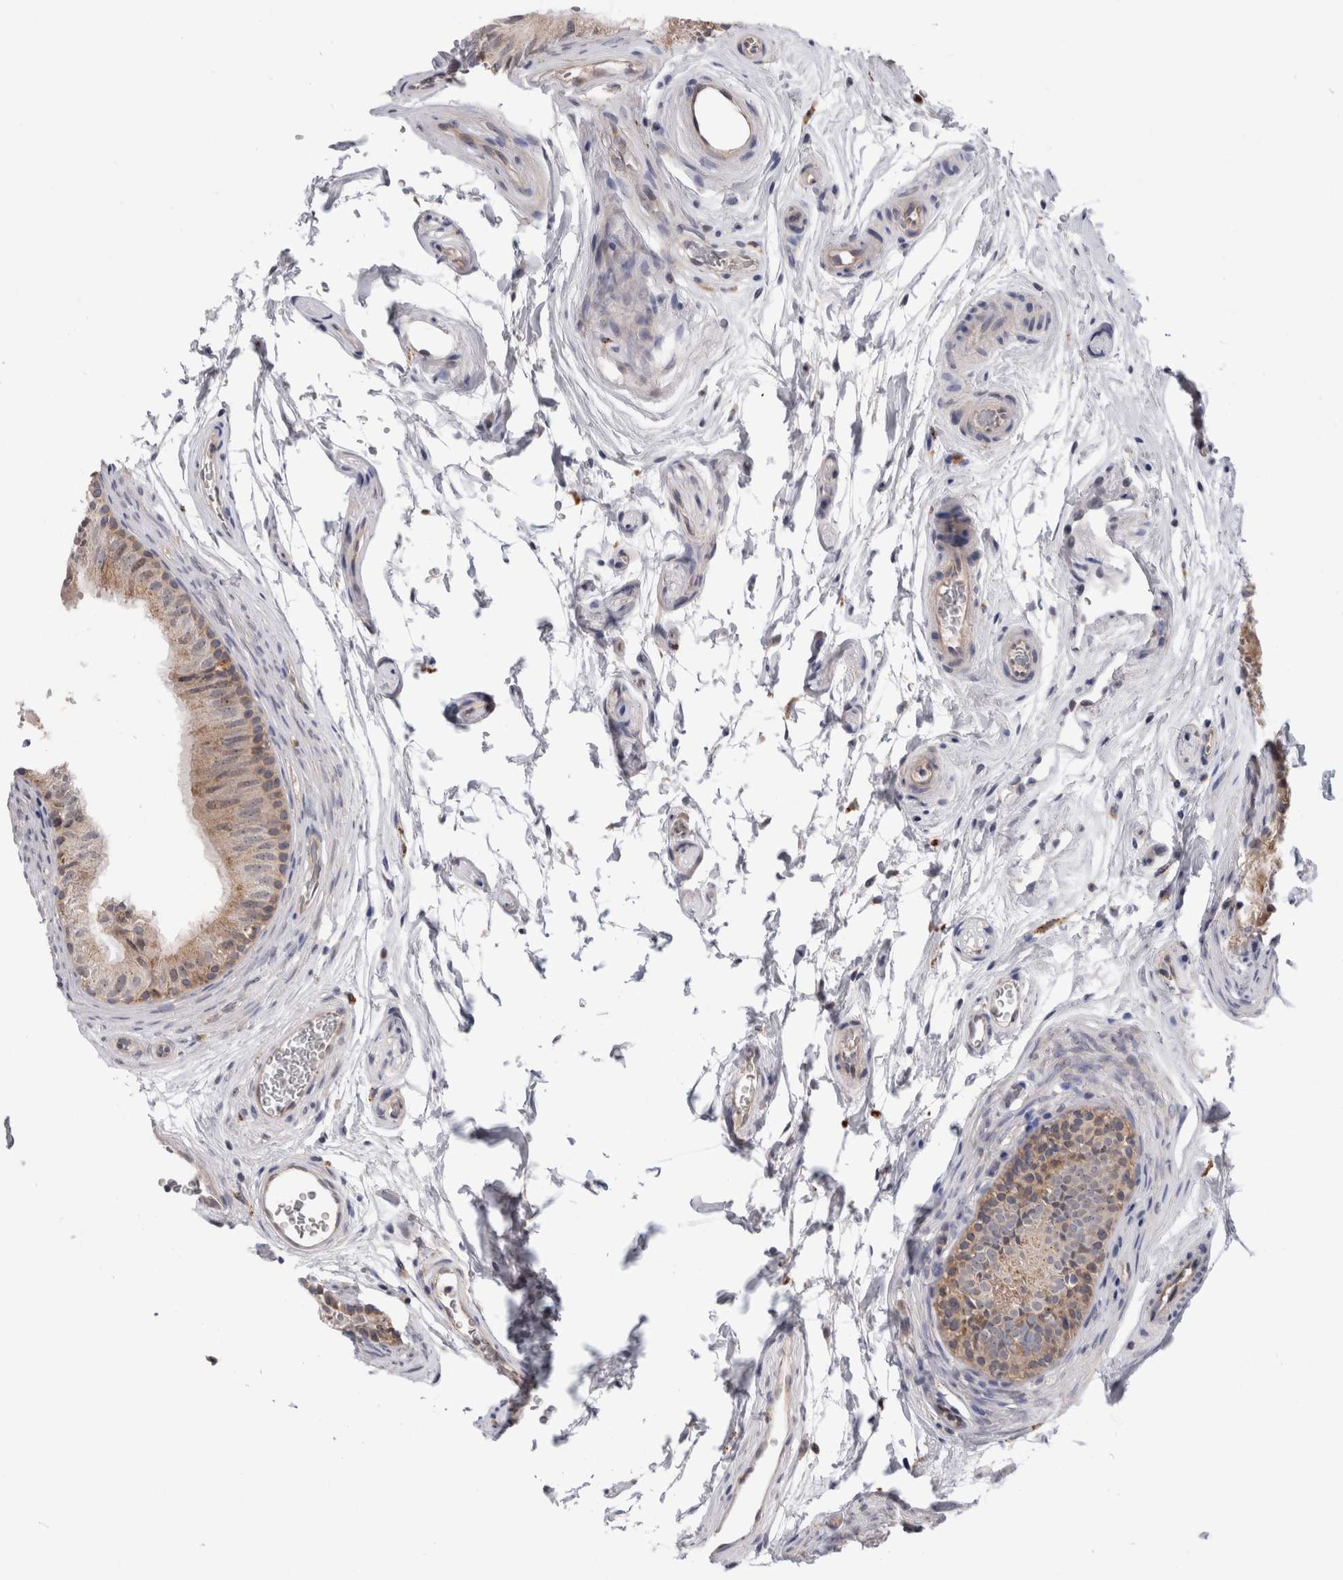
{"staining": {"intensity": "moderate", "quantity": ">75%", "location": "cytoplasmic/membranous"}, "tissue": "epididymis", "cell_type": "Glandular cells", "image_type": "normal", "snomed": [{"axis": "morphology", "description": "Normal tissue, NOS"}, {"axis": "topography", "description": "Epididymis"}], "caption": "Immunohistochemistry (IHC) (DAB) staining of normal human epididymis demonstrates moderate cytoplasmic/membranous protein positivity in approximately >75% of glandular cells. (Brightfield microscopy of DAB IHC at high magnification).", "gene": "MRPL37", "patient": {"sex": "male", "age": 36}}